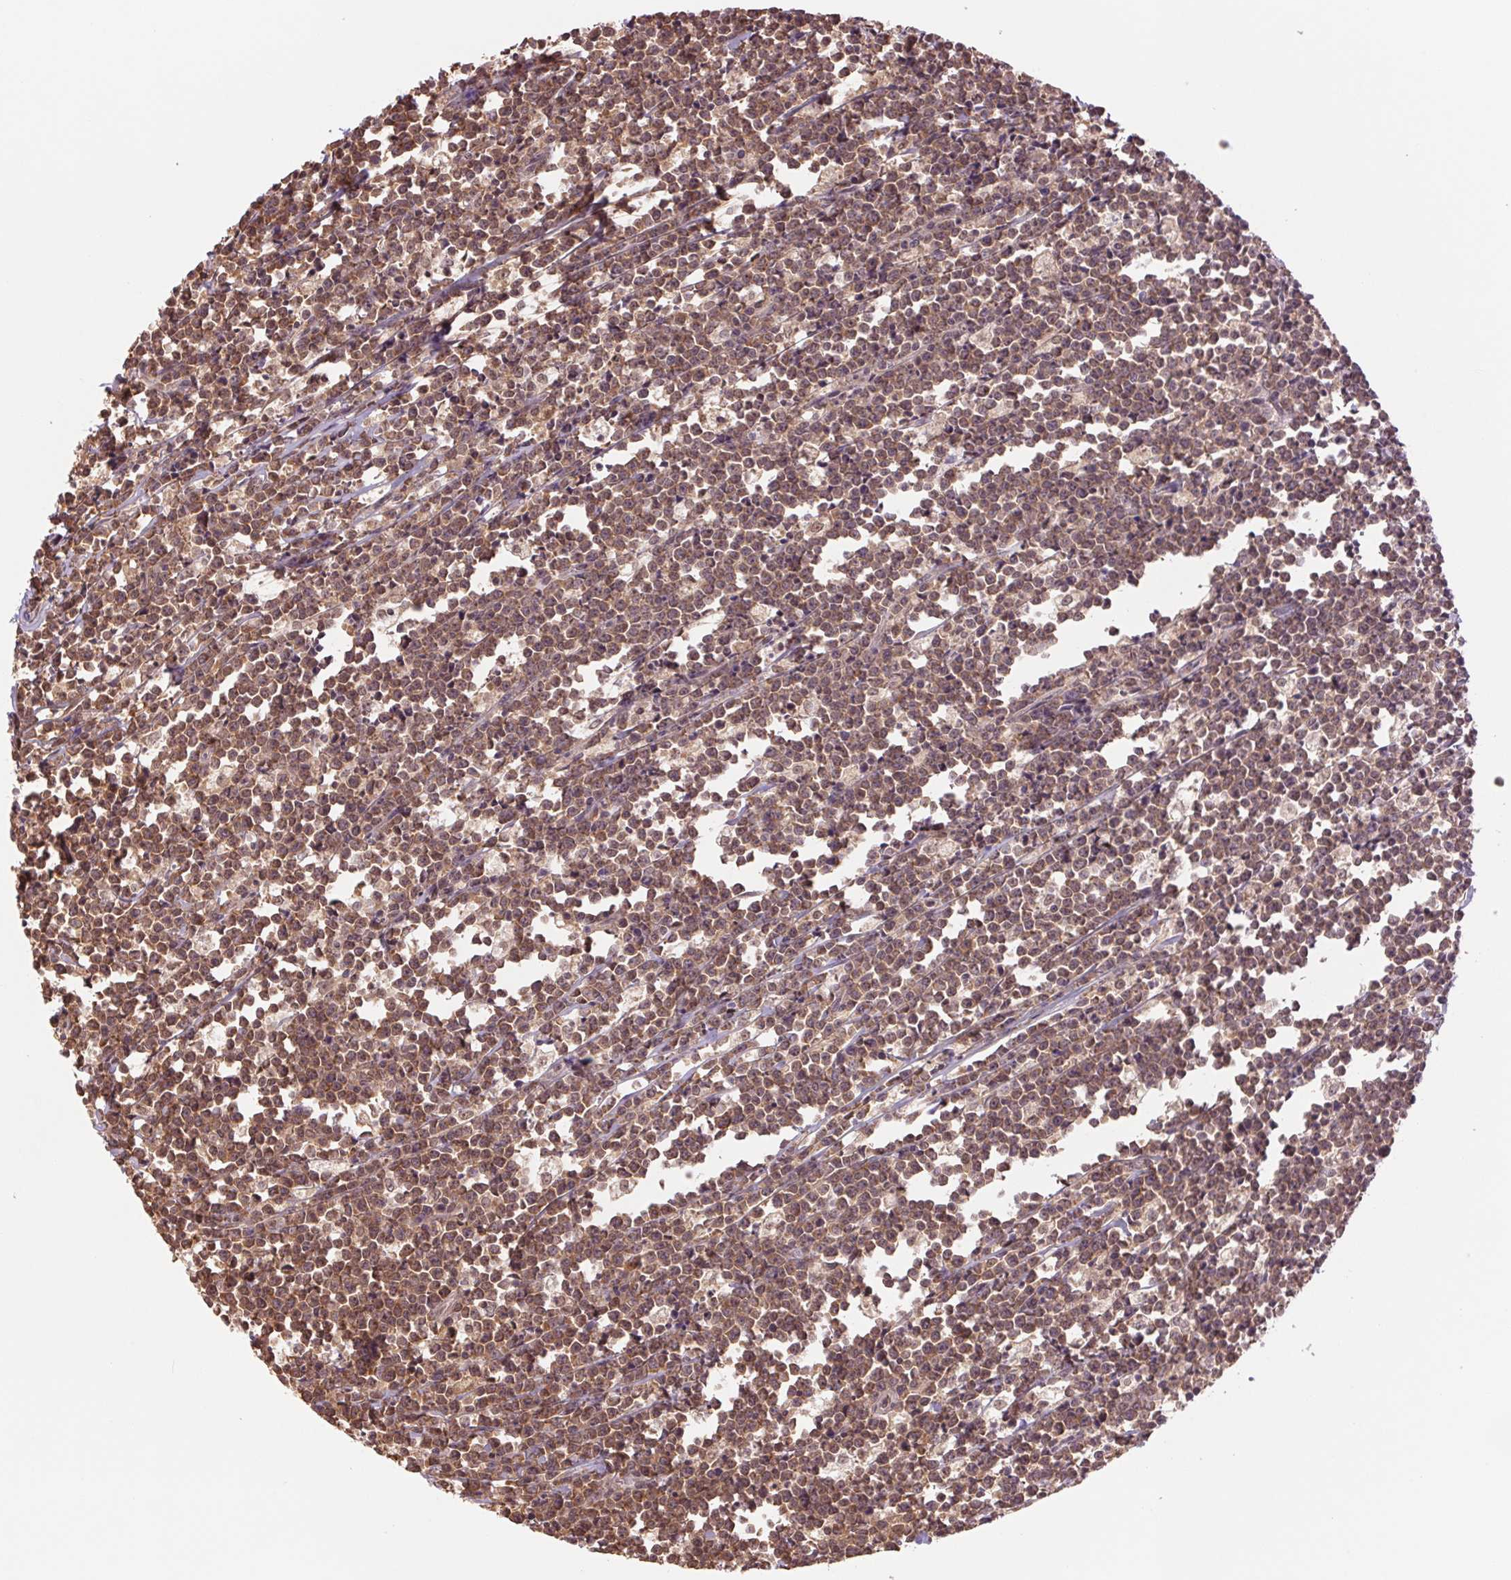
{"staining": {"intensity": "moderate", "quantity": ">75%", "location": "cytoplasmic/membranous,nuclear"}, "tissue": "lymphoma", "cell_type": "Tumor cells", "image_type": "cancer", "snomed": [{"axis": "morphology", "description": "Malignant lymphoma, non-Hodgkin's type, High grade"}, {"axis": "topography", "description": "Small intestine"}], "caption": "Immunohistochemical staining of human lymphoma shows medium levels of moderate cytoplasmic/membranous and nuclear expression in about >75% of tumor cells. (Brightfield microscopy of DAB IHC at high magnification).", "gene": "CDC123", "patient": {"sex": "female", "age": 56}}